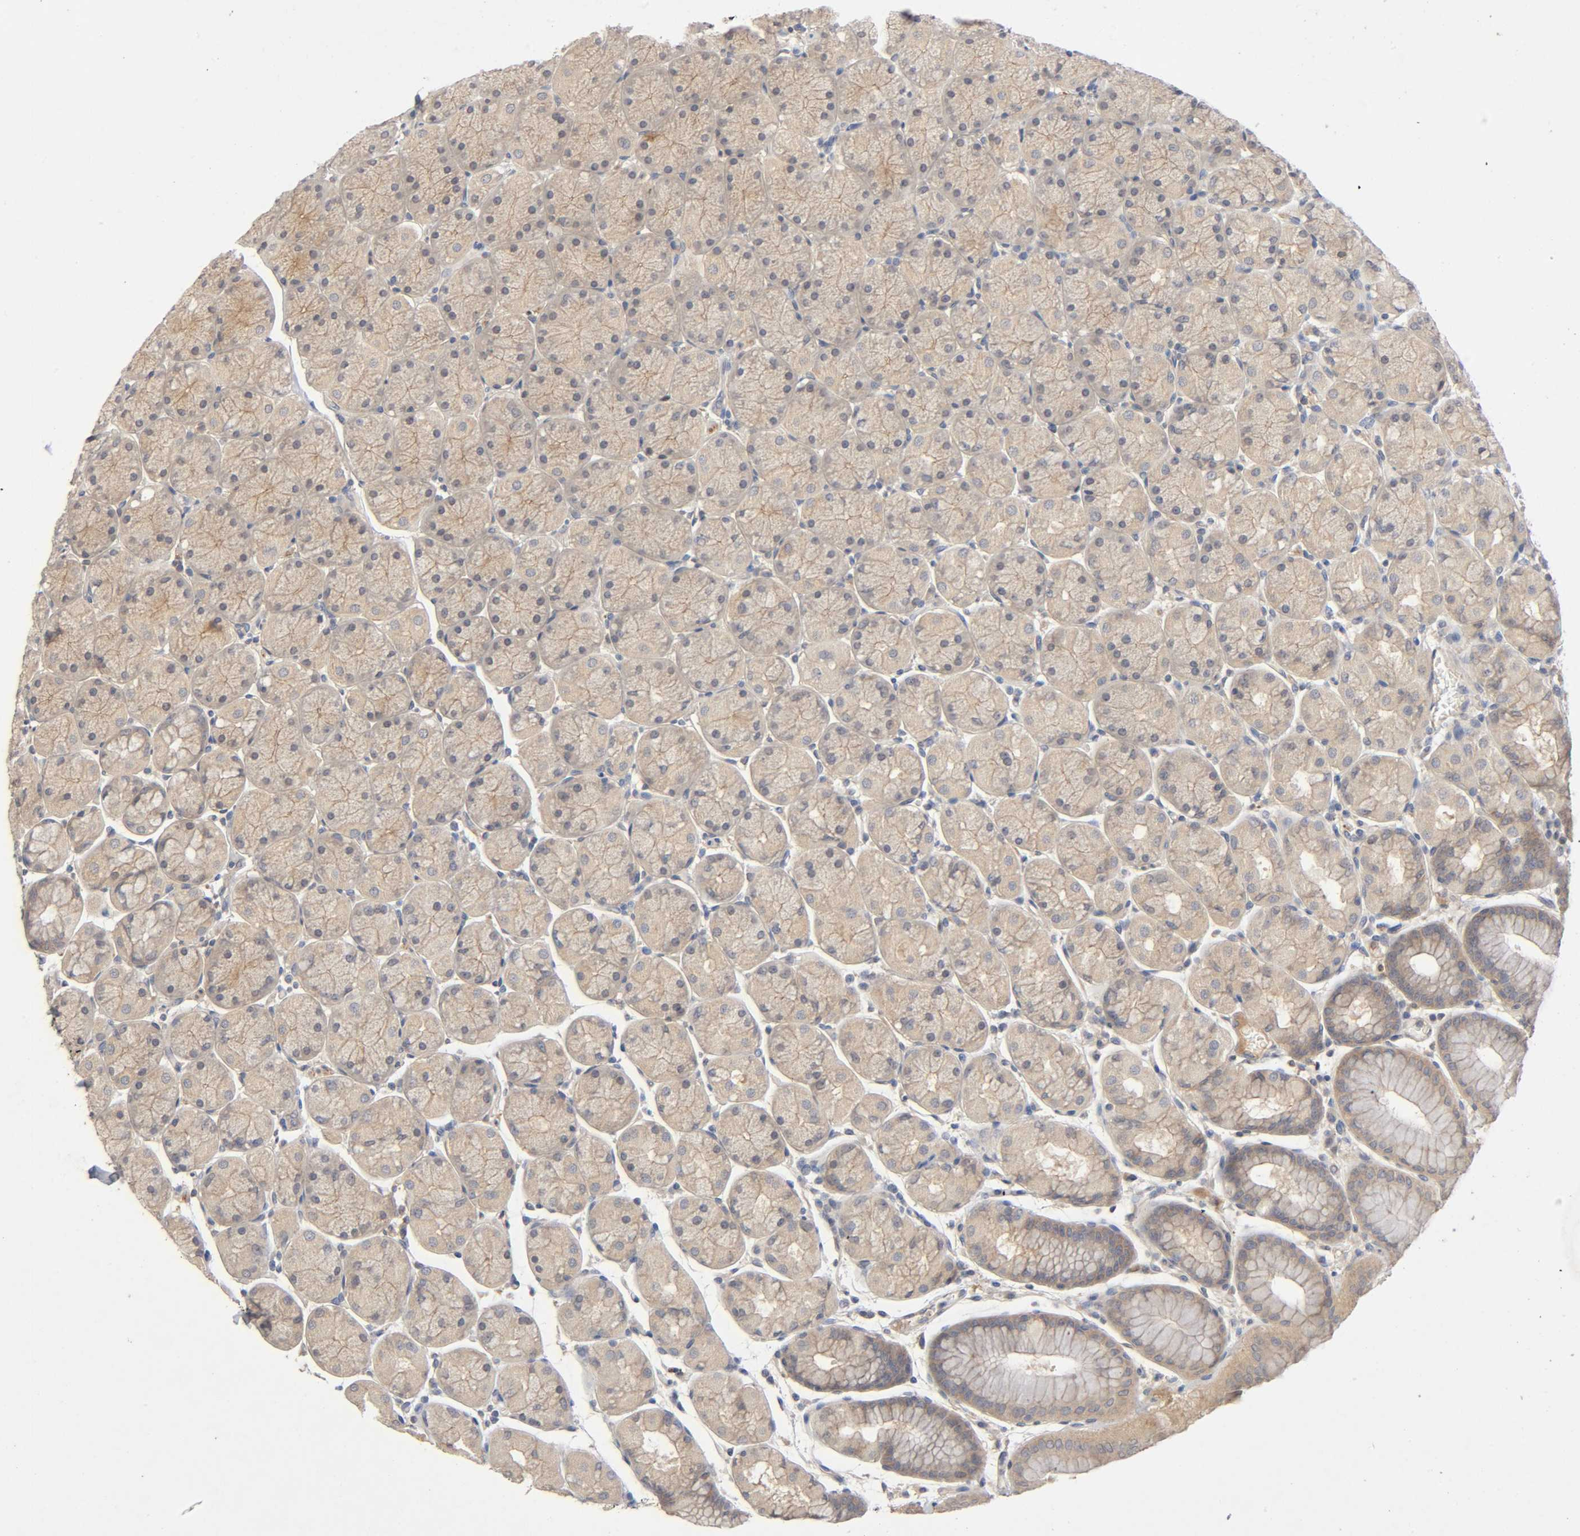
{"staining": {"intensity": "moderate", "quantity": ">75%", "location": "cytoplasmic/membranous"}, "tissue": "stomach", "cell_type": "Glandular cells", "image_type": "normal", "snomed": [{"axis": "morphology", "description": "Normal tissue, NOS"}, {"axis": "topography", "description": "Stomach, upper"}, {"axis": "topography", "description": "Stomach"}], "caption": "This is a histology image of IHC staining of normal stomach, which shows moderate staining in the cytoplasmic/membranous of glandular cells.", "gene": "CPB2", "patient": {"sex": "male", "age": 76}}